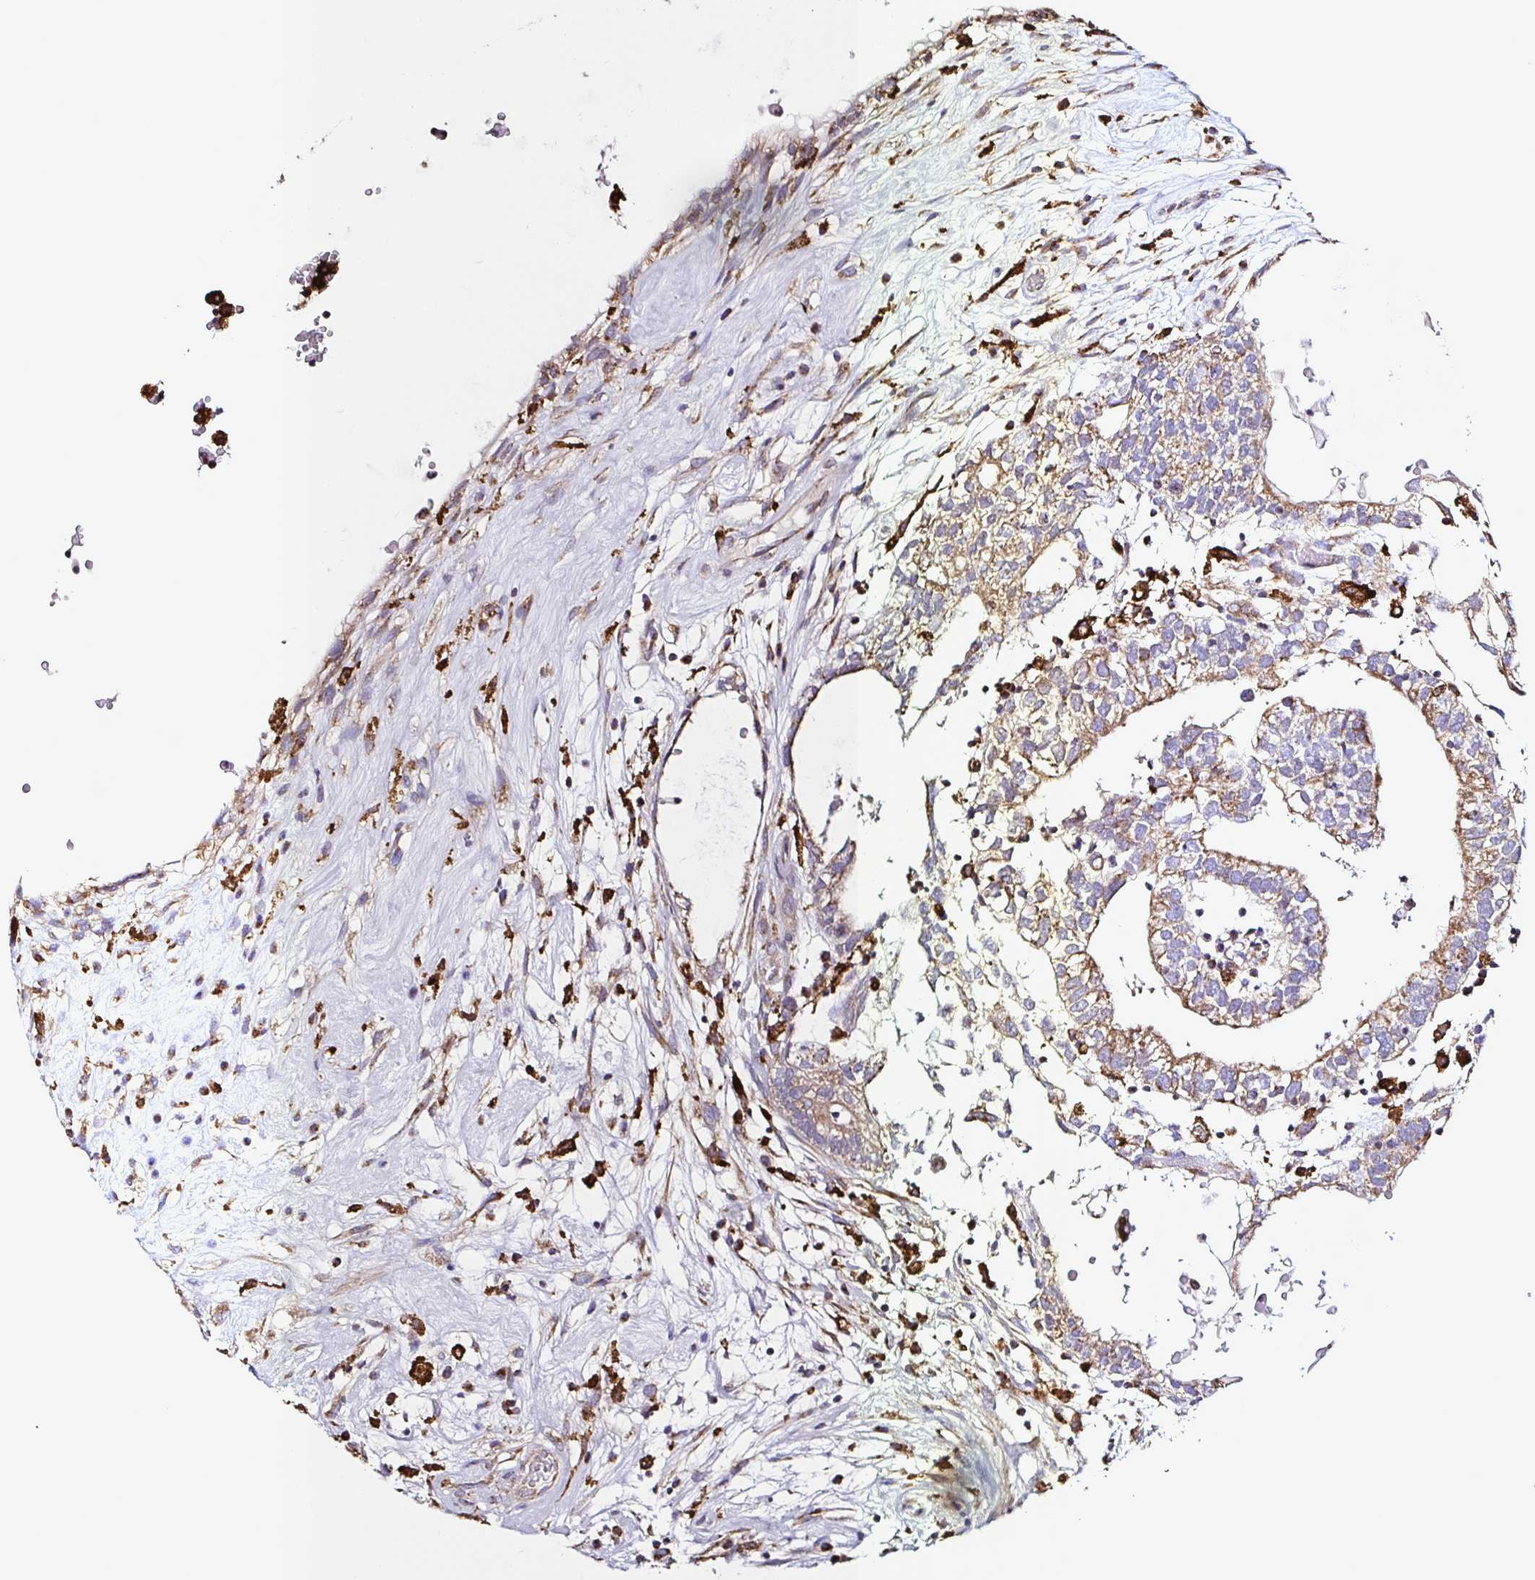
{"staining": {"intensity": "moderate", "quantity": ">75%", "location": "cytoplasmic/membranous"}, "tissue": "testis cancer", "cell_type": "Tumor cells", "image_type": "cancer", "snomed": [{"axis": "morphology", "description": "Carcinoma, Embryonal, NOS"}, {"axis": "topography", "description": "Testis"}], "caption": "This photomicrograph shows immunohistochemistry staining of human testis embryonal carcinoma, with medium moderate cytoplasmic/membranous positivity in about >75% of tumor cells.", "gene": "MSR1", "patient": {"sex": "male", "age": 32}}